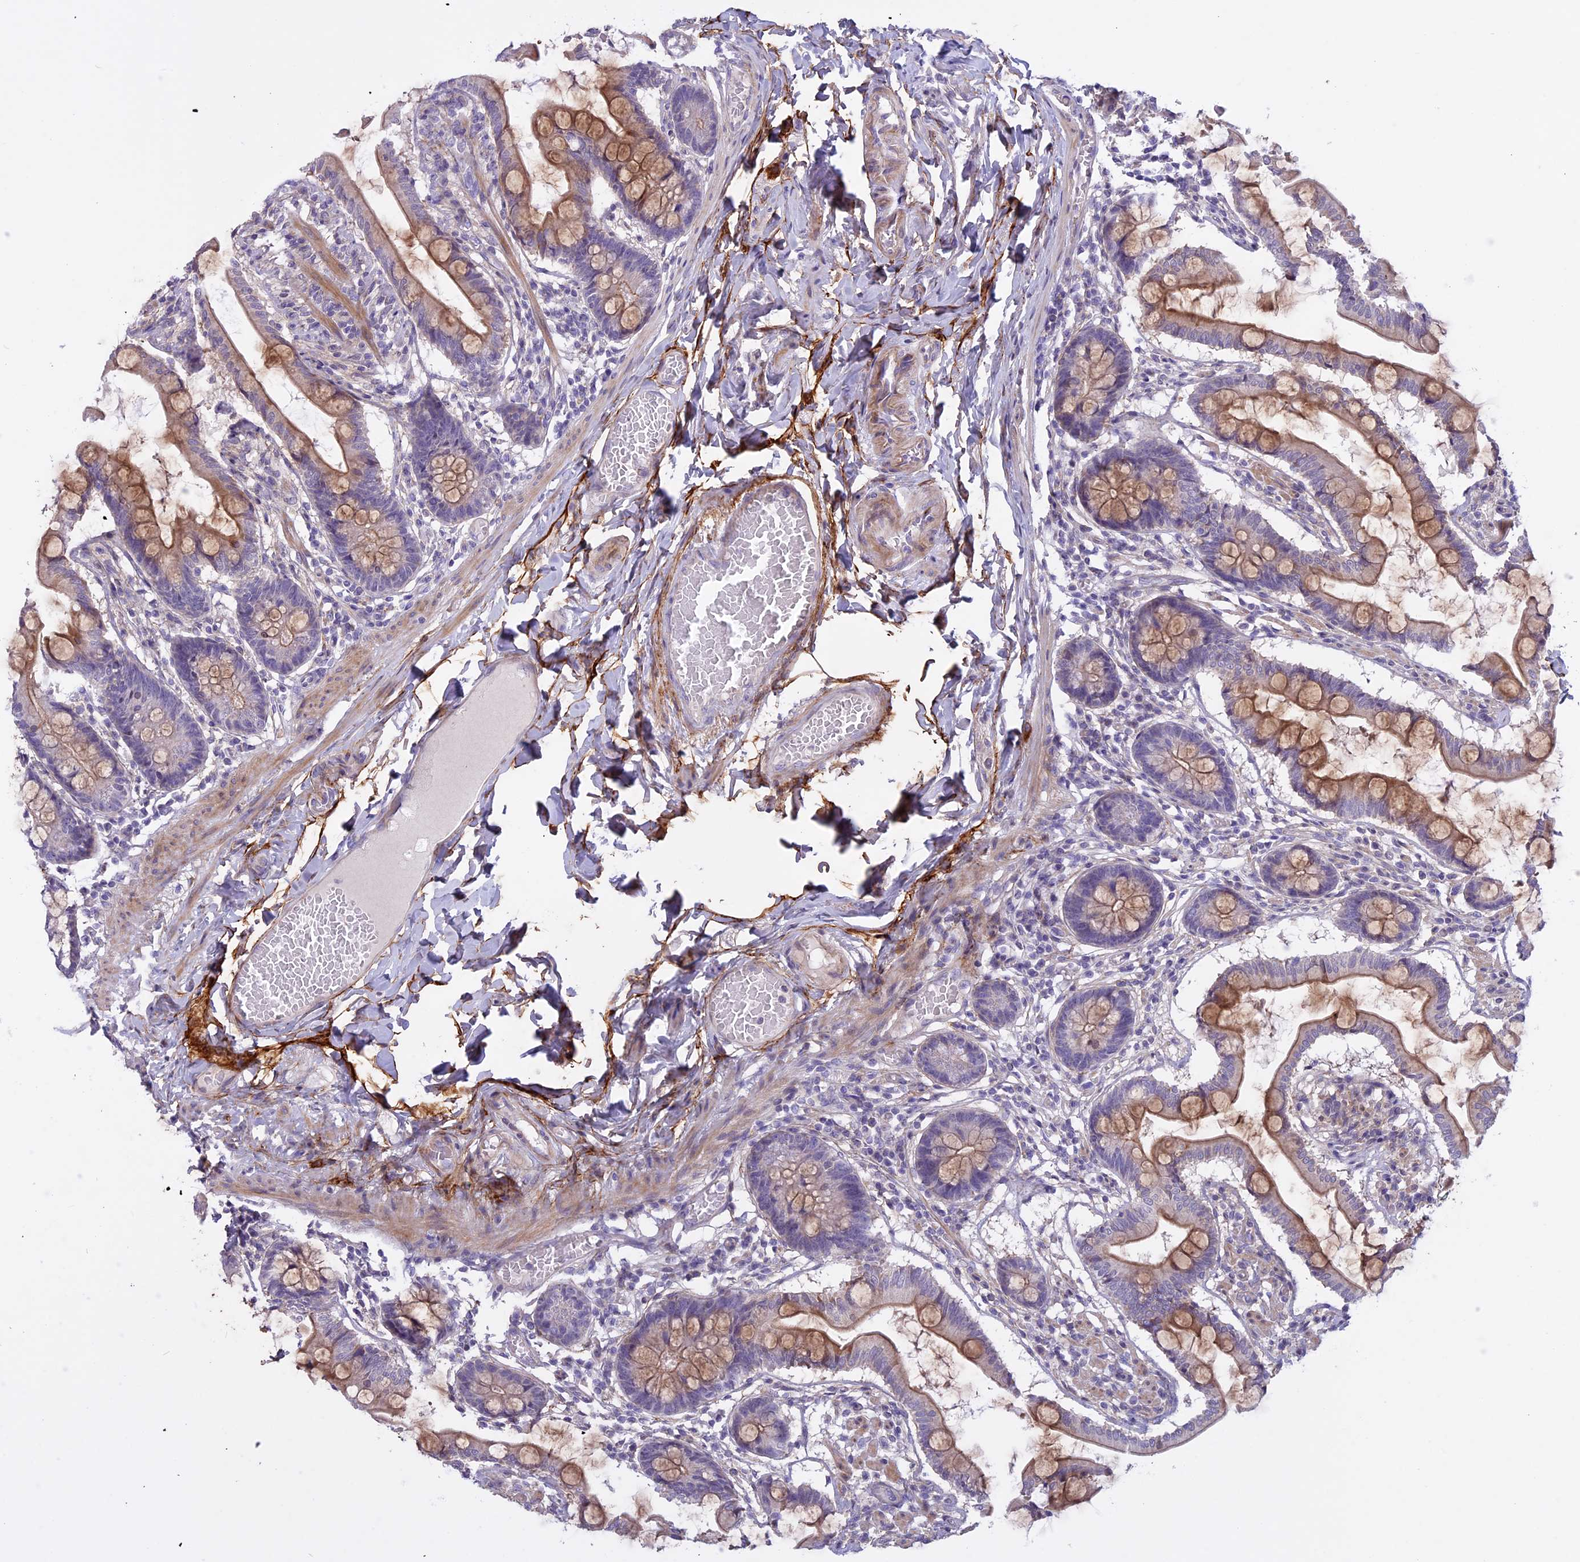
{"staining": {"intensity": "moderate", "quantity": "25%-75%", "location": "cytoplasmic/membranous"}, "tissue": "small intestine", "cell_type": "Glandular cells", "image_type": "normal", "snomed": [{"axis": "morphology", "description": "Normal tissue, NOS"}, {"axis": "topography", "description": "Small intestine"}], "caption": "High-power microscopy captured an immunohistochemistry (IHC) micrograph of unremarkable small intestine, revealing moderate cytoplasmic/membranous staining in approximately 25%-75% of glandular cells. (Brightfield microscopy of DAB IHC at high magnification).", "gene": "SPHKAP", "patient": {"sex": "male", "age": 41}}